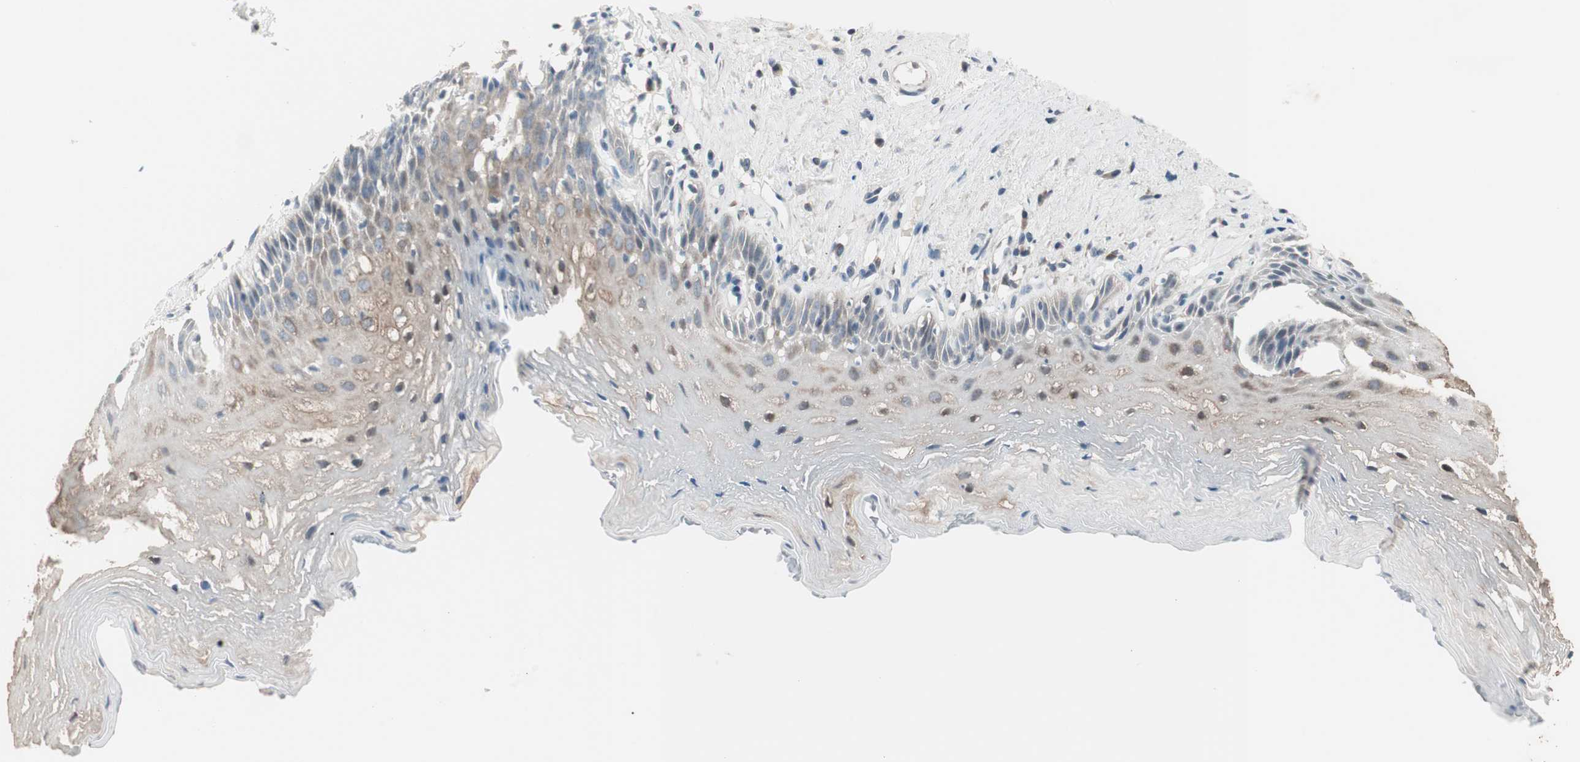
{"staining": {"intensity": "moderate", "quantity": ">75%", "location": "cytoplasmic/membranous,nuclear"}, "tissue": "esophagus", "cell_type": "Squamous epithelial cells", "image_type": "normal", "snomed": [{"axis": "morphology", "description": "Normal tissue, NOS"}, {"axis": "topography", "description": "Esophagus"}], "caption": "Immunohistochemical staining of benign esophagus demonstrates medium levels of moderate cytoplasmic/membranous,nuclear positivity in about >75% of squamous epithelial cells. (brown staining indicates protein expression, while blue staining denotes nuclei).", "gene": "PDZK1", "patient": {"sex": "female", "age": 70}}